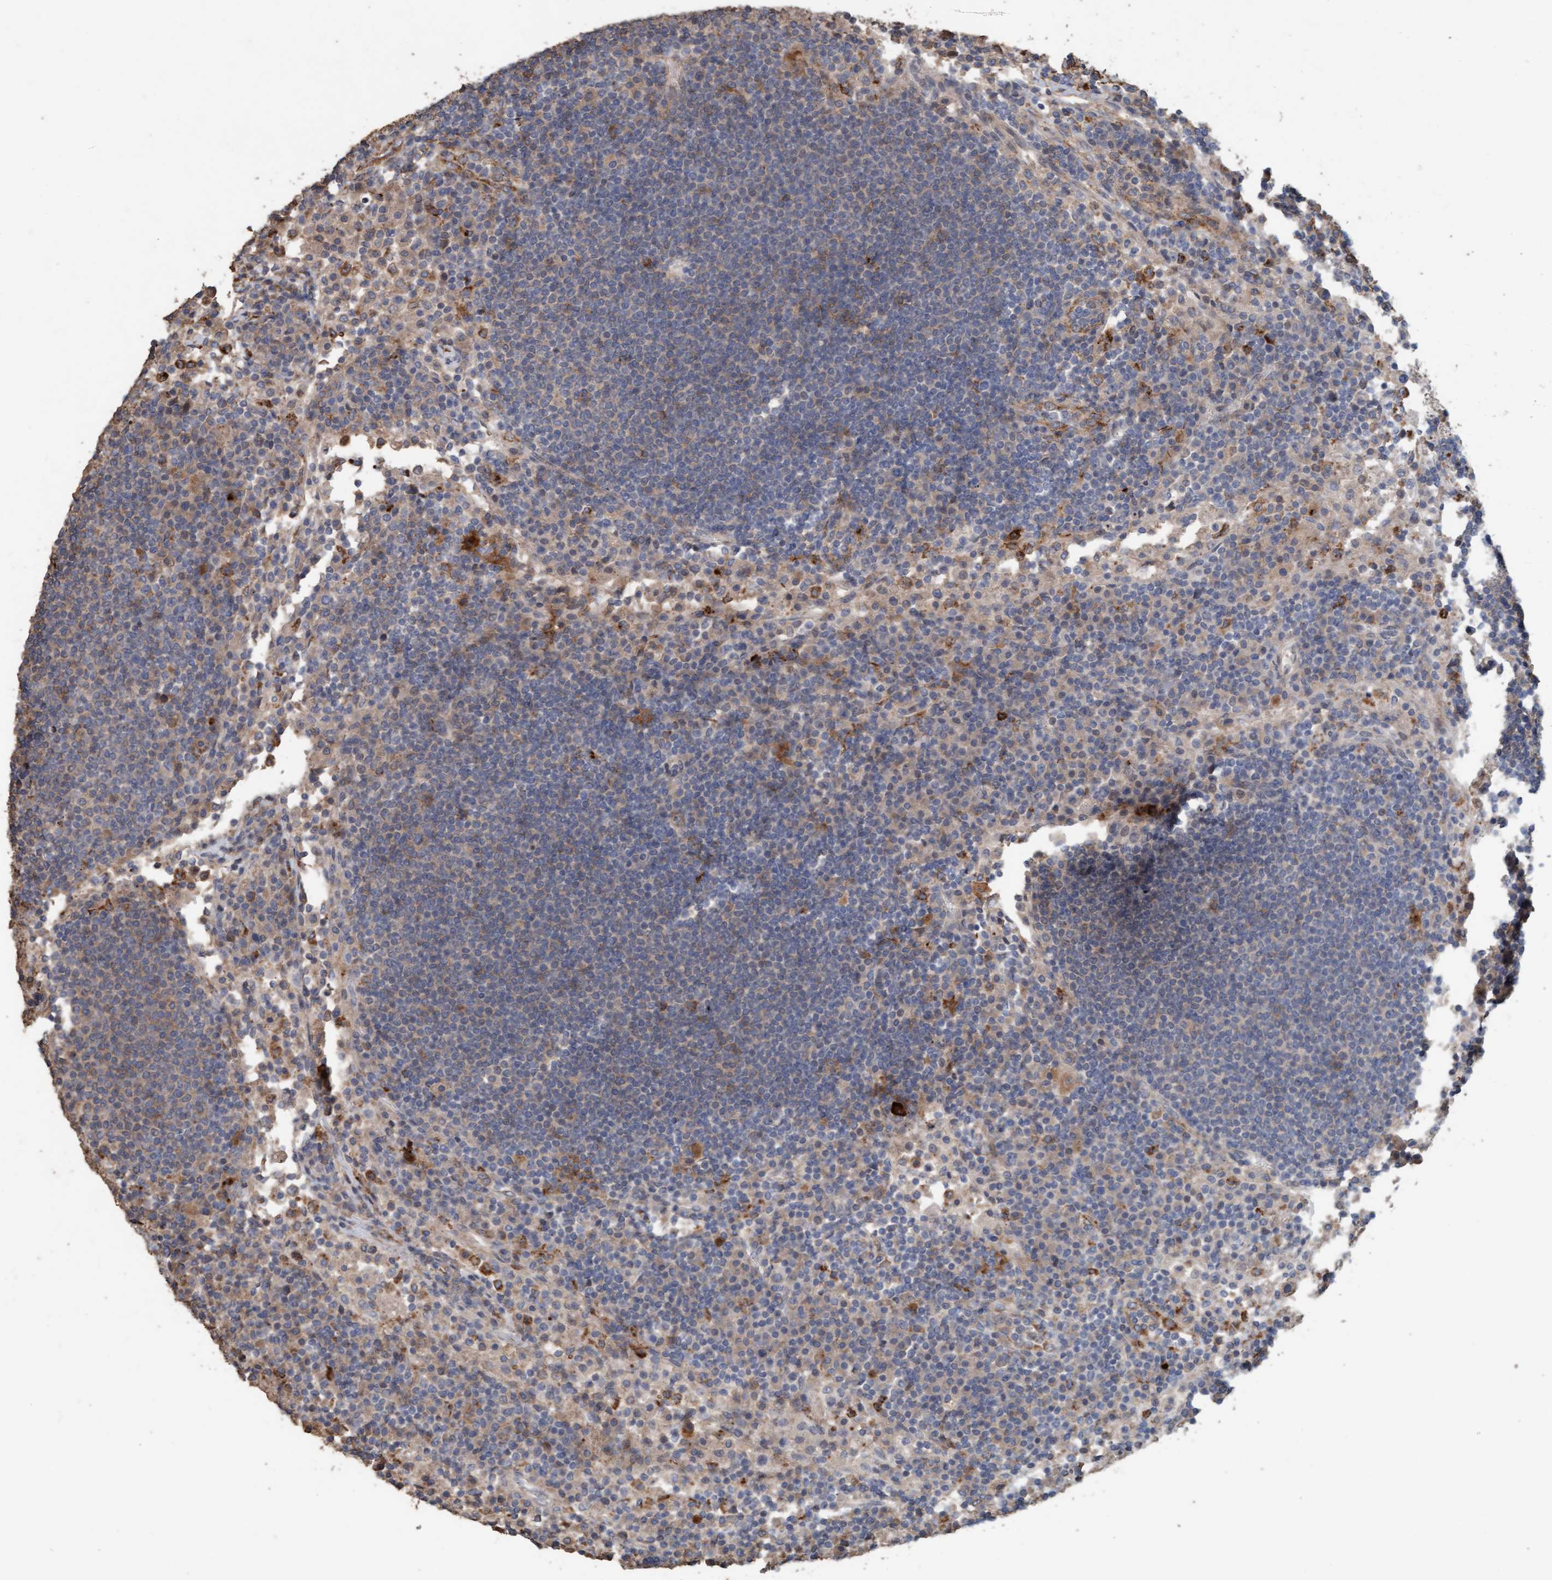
{"staining": {"intensity": "weak", "quantity": "<25%", "location": "cytoplasmic/membranous"}, "tissue": "lymph node", "cell_type": "Germinal center cells", "image_type": "normal", "snomed": [{"axis": "morphology", "description": "Normal tissue, NOS"}, {"axis": "topography", "description": "Lymph node"}], "caption": "This histopathology image is of normal lymph node stained with immunohistochemistry (IHC) to label a protein in brown with the nuclei are counter-stained blue. There is no positivity in germinal center cells.", "gene": "LONRF1", "patient": {"sex": "female", "age": 53}}